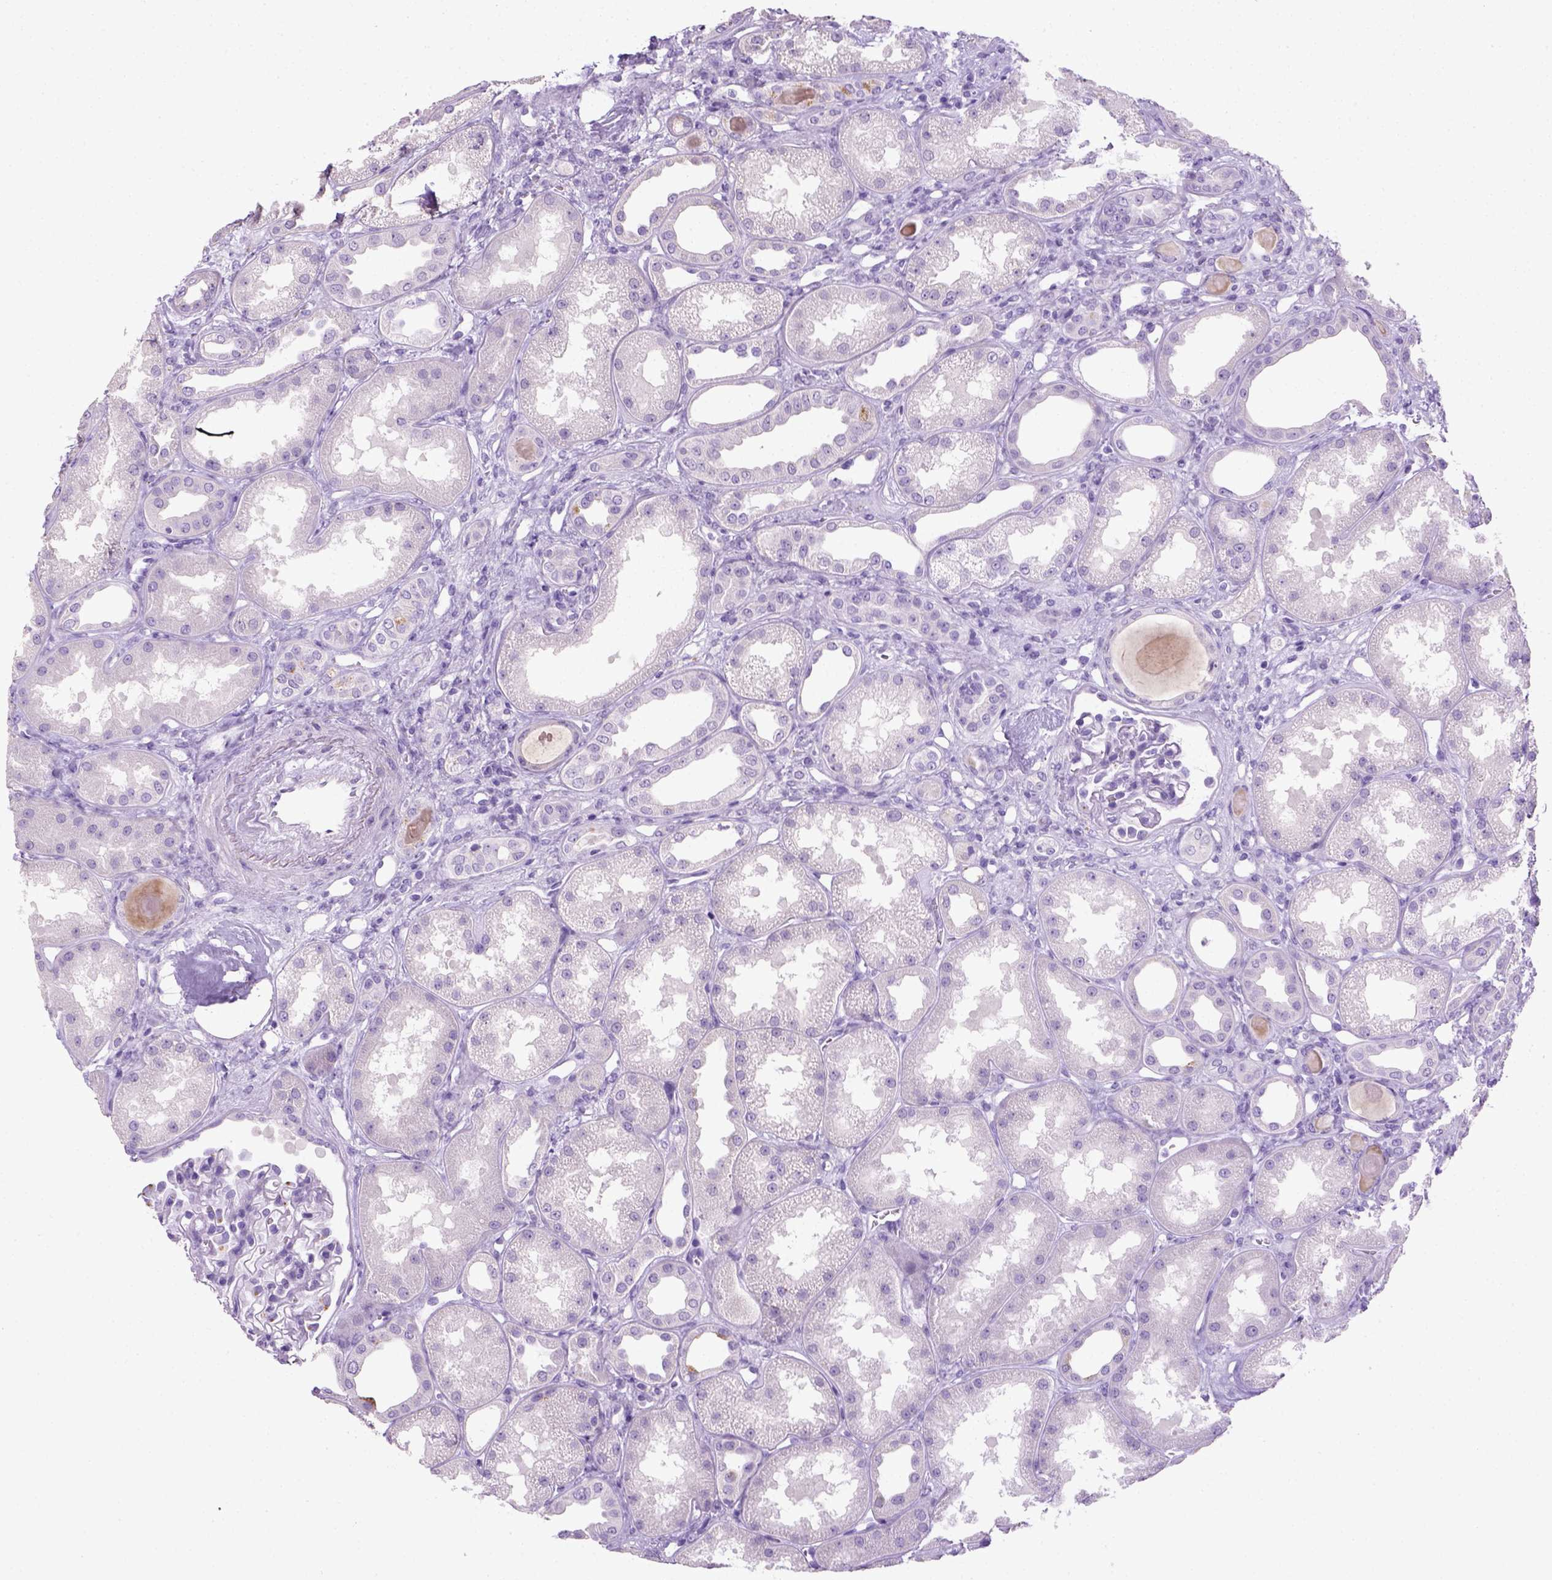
{"staining": {"intensity": "negative", "quantity": "none", "location": "none"}, "tissue": "kidney", "cell_type": "Cells in glomeruli", "image_type": "normal", "snomed": [{"axis": "morphology", "description": "Normal tissue, NOS"}, {"axis": "topography", "description": "Kidney"}], "caption": "IHC image of unremarkable kidney: kidney stained with DAB displays no significant protein staining in cells in glomeruli.", "gene": "KRT71", "patient": {"sex": "male", "age": 61}}